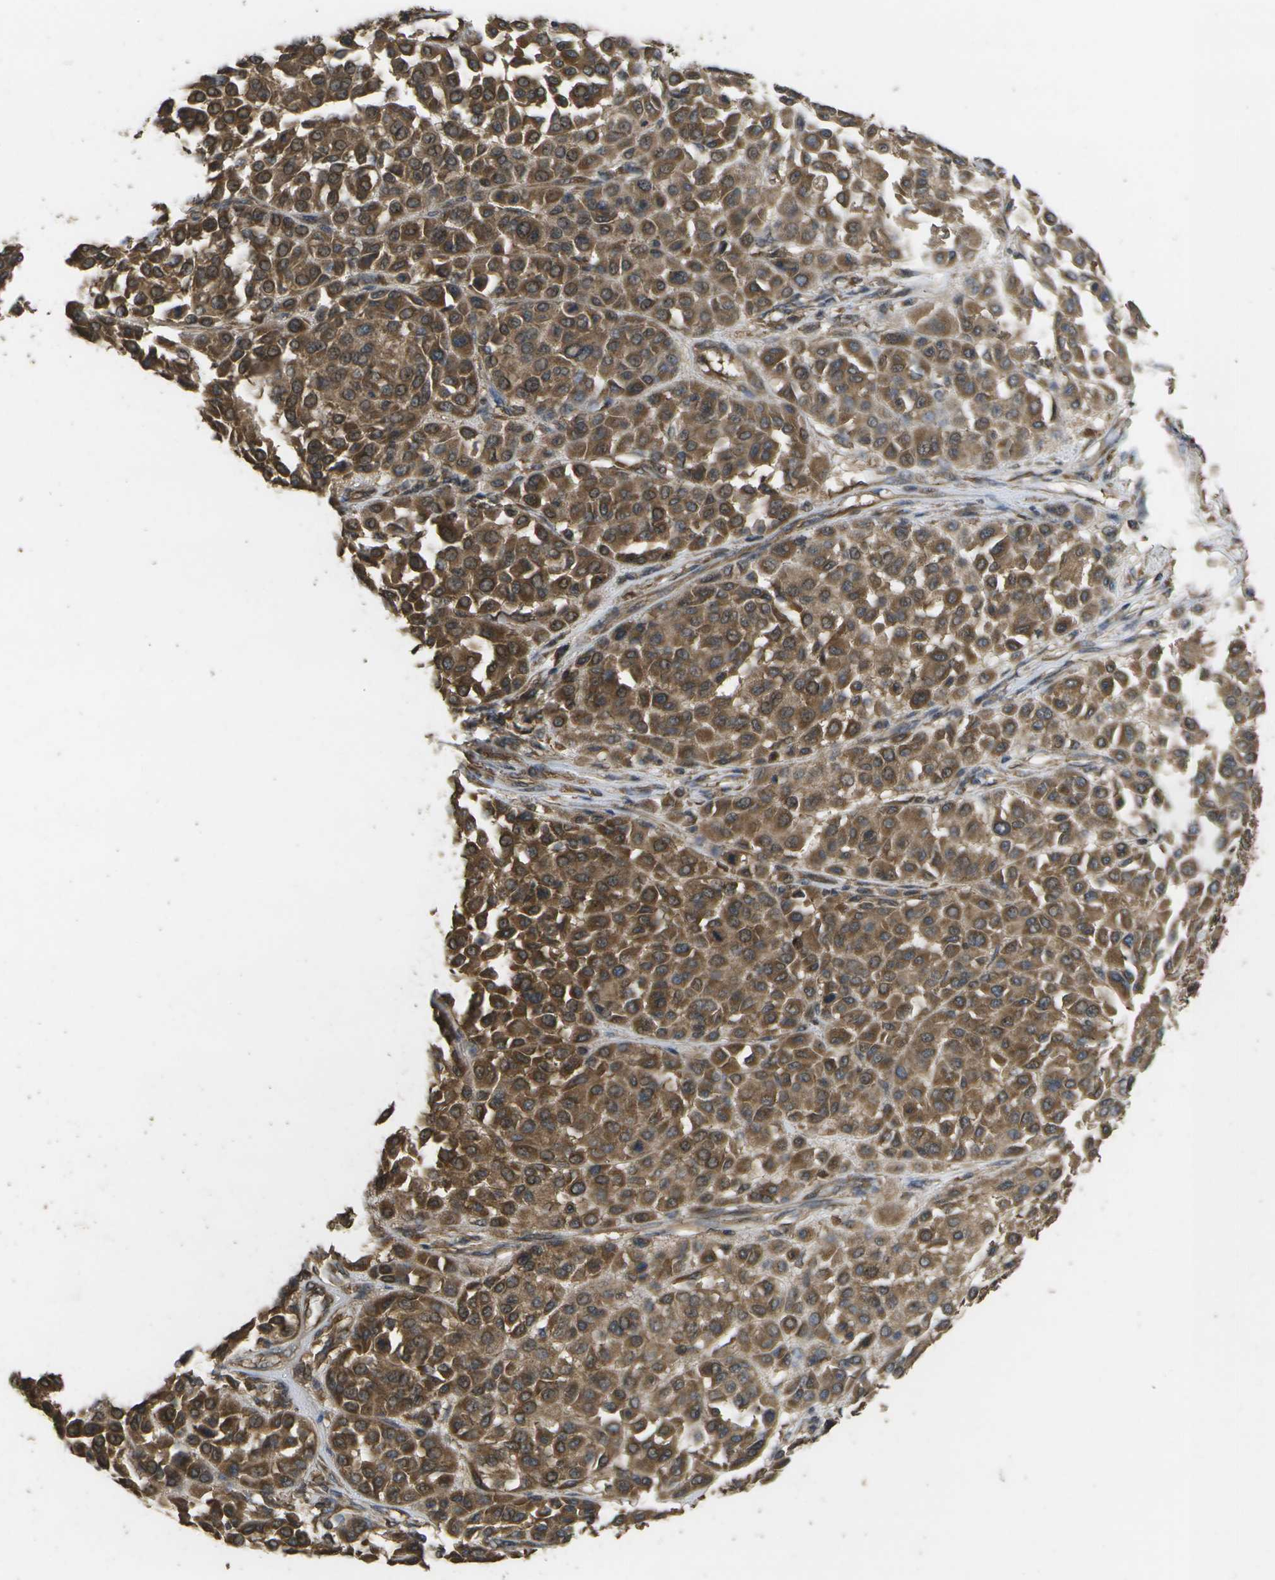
{"staining": {"intensity": "moderate", "quantity": ">75%", "location": "cytoplasmic/membranous"}, "tissue": "melanoma", "cell_type": "Tumor cells", "image_type": "cancer", "snomed": [{"axis": "morphology", "description": "Malignant melanoma, Metastatic site"}, {"axis": "topography", "description": "Soft tissue"}], "caption": "A medium amount of moderate cytoplasmic/membranous positivity is present in about >75% of tumor cells in malignant melanoma (metastatic site) tissue.", "gene": "SACS", "patient": {"sex": "male", "age": 41}}